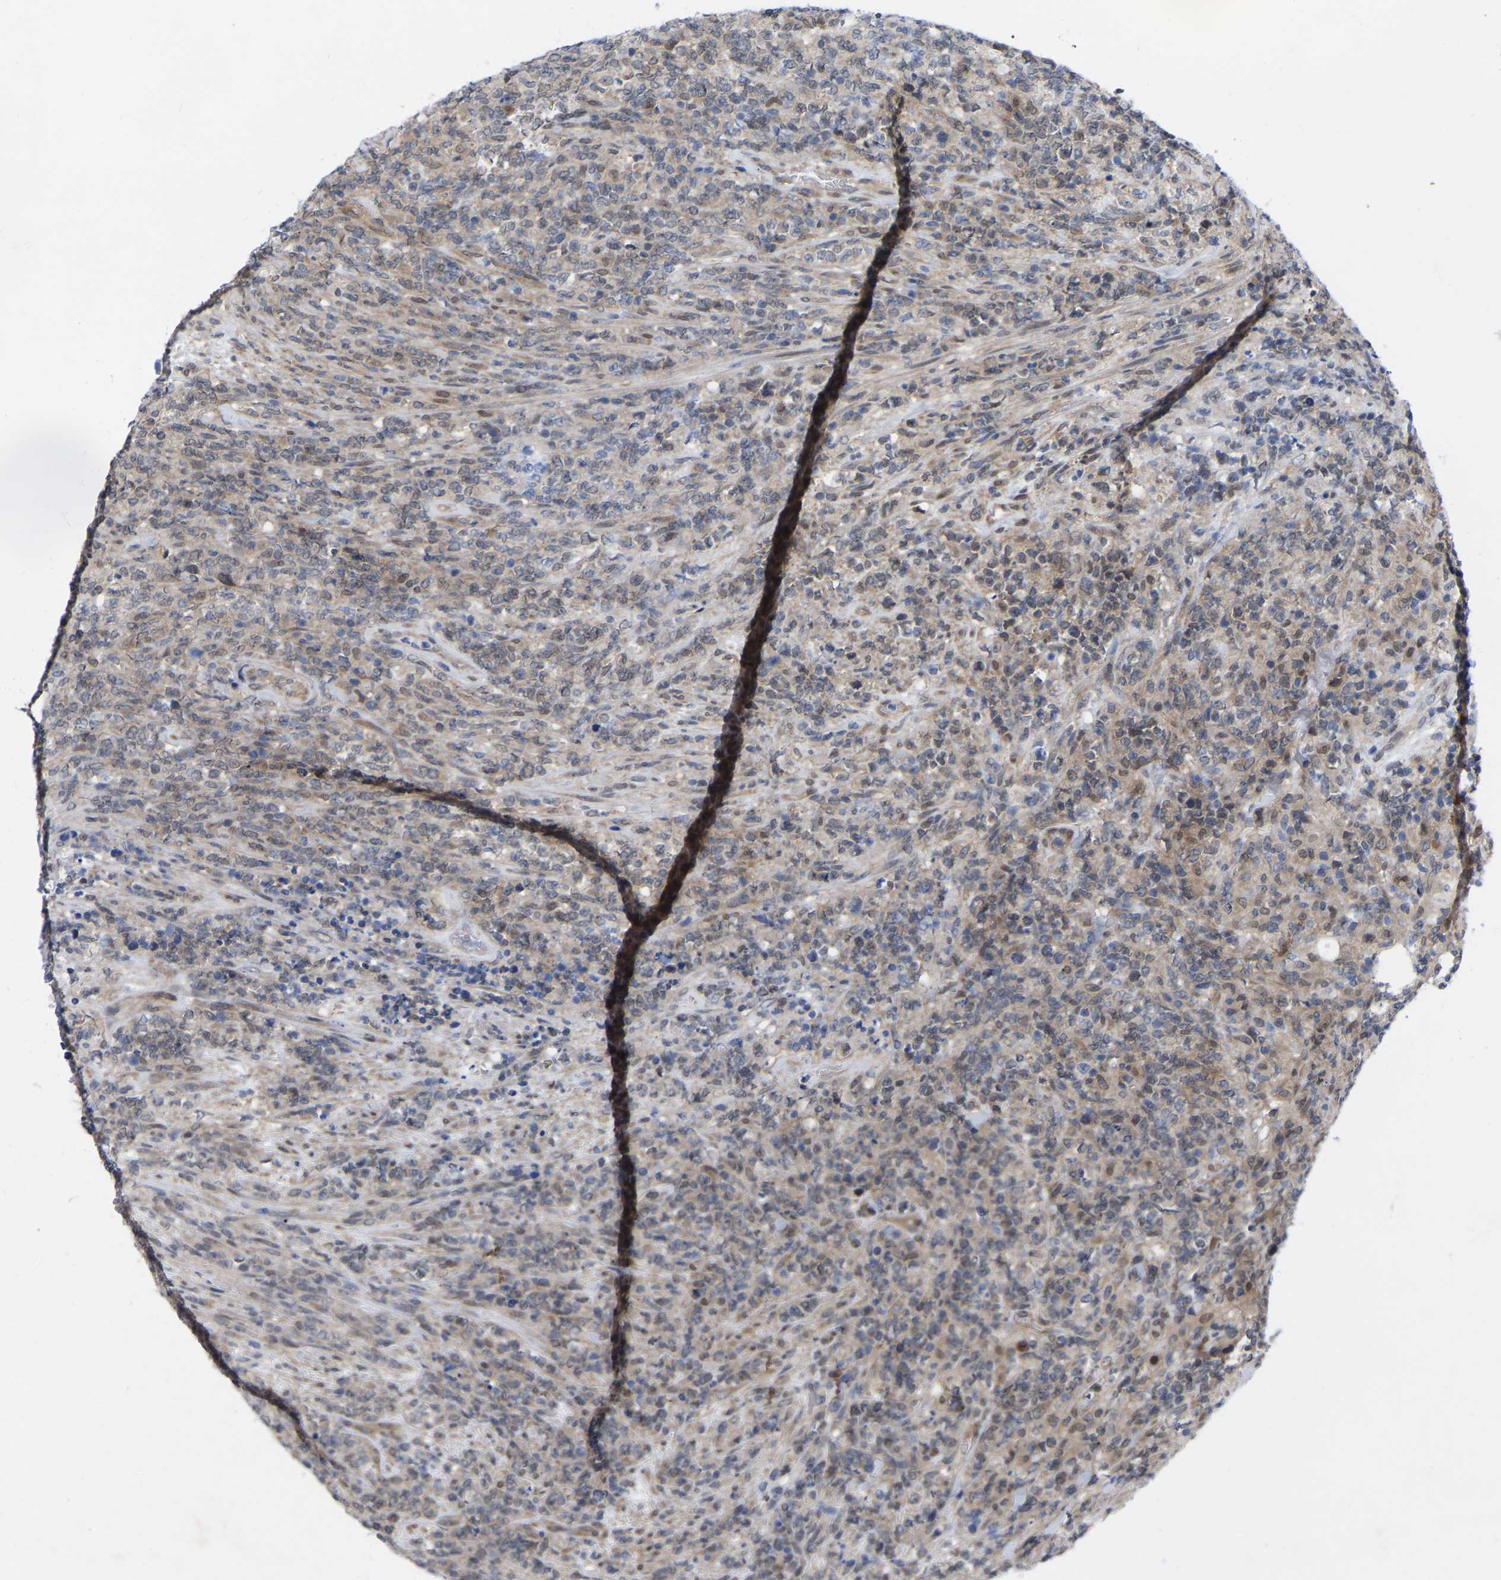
{"staining": {"intensity": "weak", "quantity": "<25%", "location": "cytoplasmic/membranous,nuclear"}, "tissue": "lymphoma", "cell_type": "Tumor cells", "image_type": "cancer", "snomed": [{"axis": "morphology", "description": "Malignant lymphoma, non-Hodgkin's type, High grade"}, {"axis": "topography", "description": "Soft tissue"}], "caption": "A histopathology image of human lymphoma is negative for staining in tumor cells. (Brightfield microscopy of DAB (3,3'-diaminobenzidine) immunohistochemistry (IHC) at high magnification).", "gene": "UBE4B", "patient": {"sex": "male", "age": 18}}